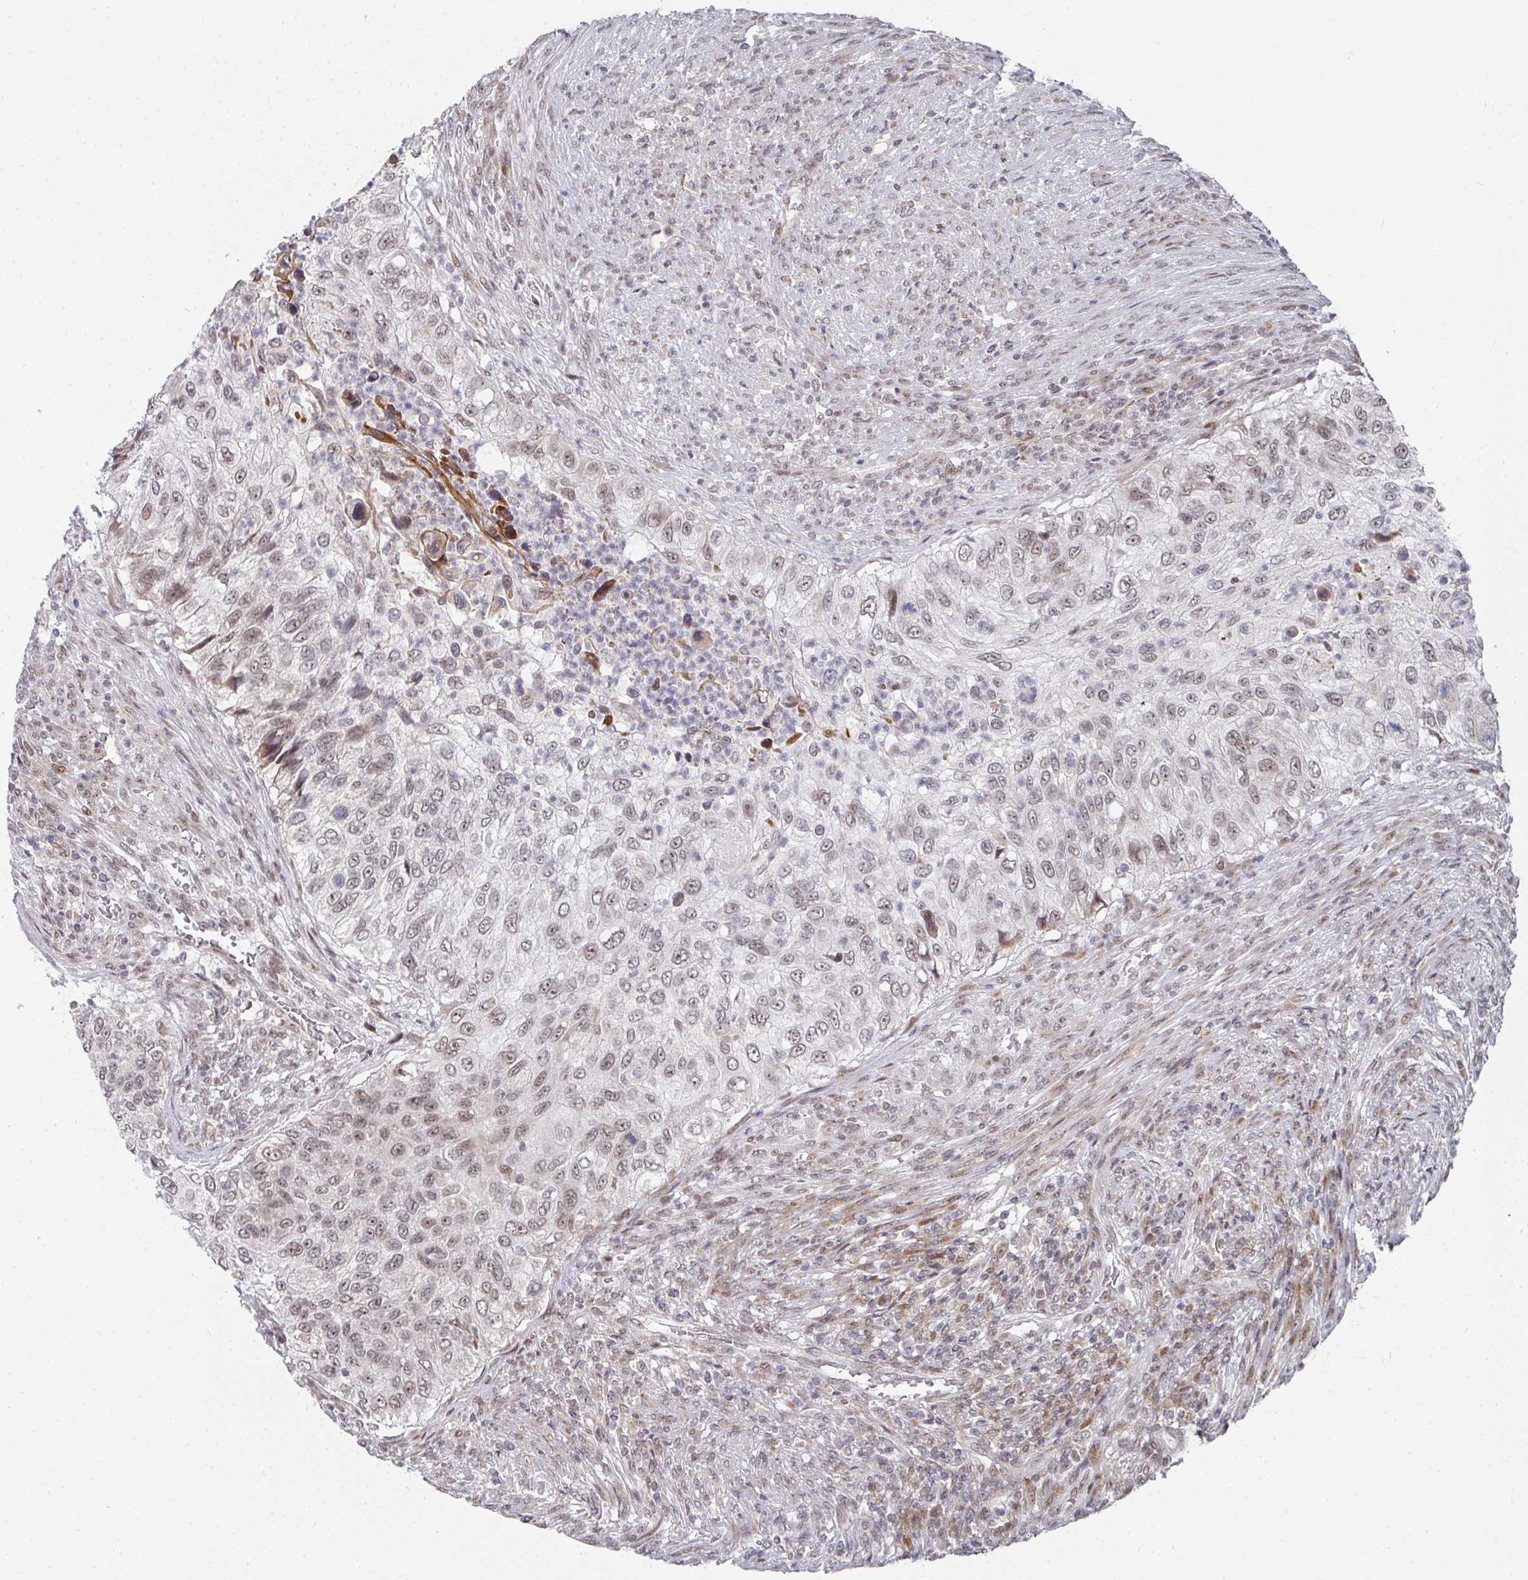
{"staining": {"intensity": "weak", "quantity": ">75%", "location": "nuclear"}, "tissue": "urothelial cancer", "cell_type": "Tumor cells", "image_type": "cancer", "snomed": [{"axis": "morphology", "description": "Urothelial carcinoma, High grade"}, {"axis": "topography", "description": "Urinary bladder"}], "caption": "Weak nuclear staining for a protein is seen in about >75% of tumor cells of high-grade urothelial carcinoma using immunohistochemistry.", "gene": "RBBP5", "patient": {"sex": "female", "age": 60}}